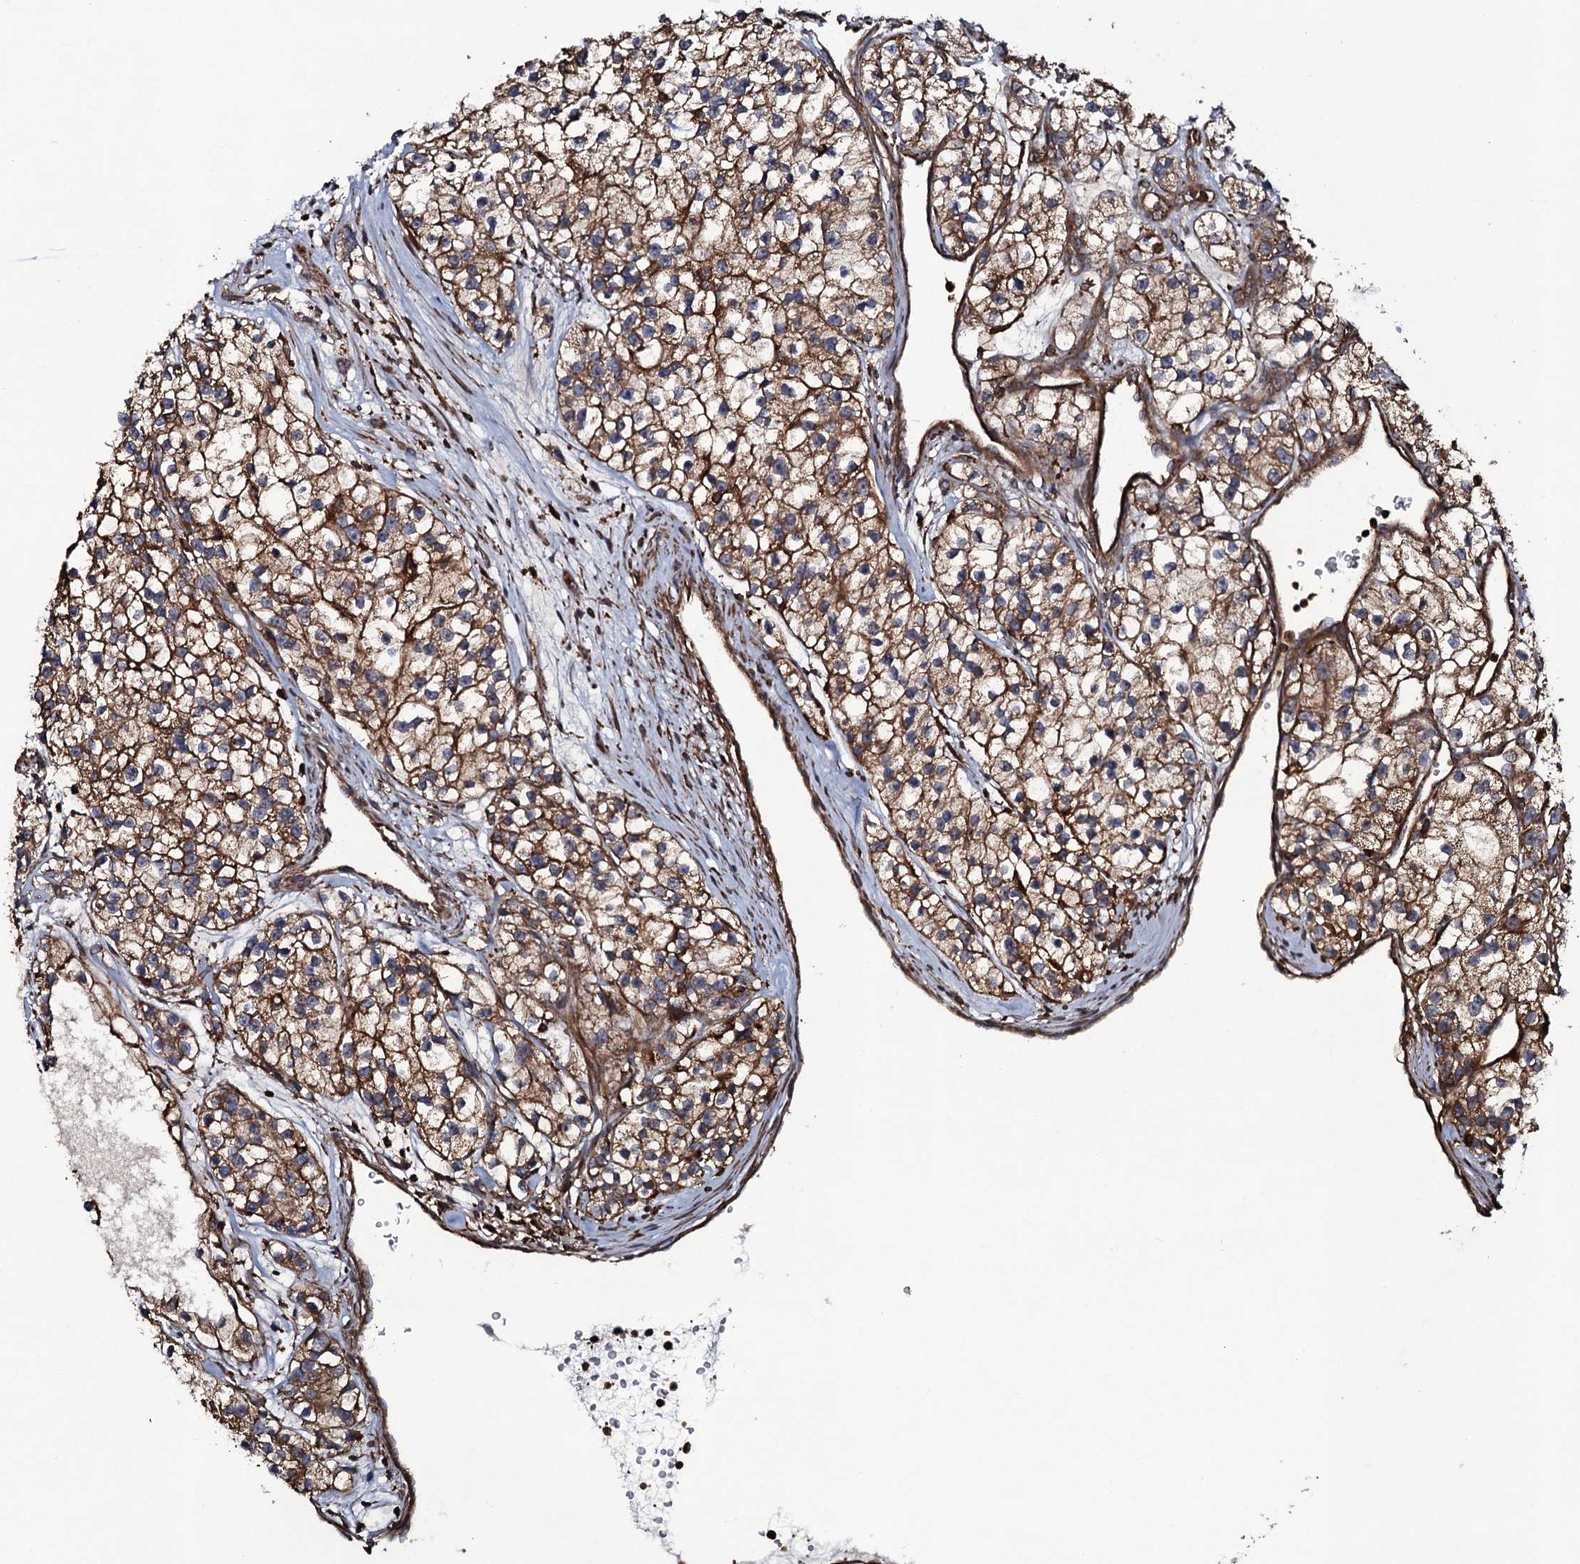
{"staining": {"intensity": "moderate", "quantity": ">75%", "location": "cytoplasmic/membranous"}, "tissue": "renal cancer", "cell_type": "Tumor cells", "image_type": "cancer", "snomed": [{"axis": "morphology", "description": "Adenocarcinoma, NOS"}, {"axis": "topography", "description": "Kidney"}], "caption": "Renal cancer (adenocarcinoma) was stained to show a protein in brown. There is medium levels of moderate cytoplasmic/membranous expression in about >75% of tumor cells.", "gene": "VWA8", "patient": {"sex": "female", "age": 57}}